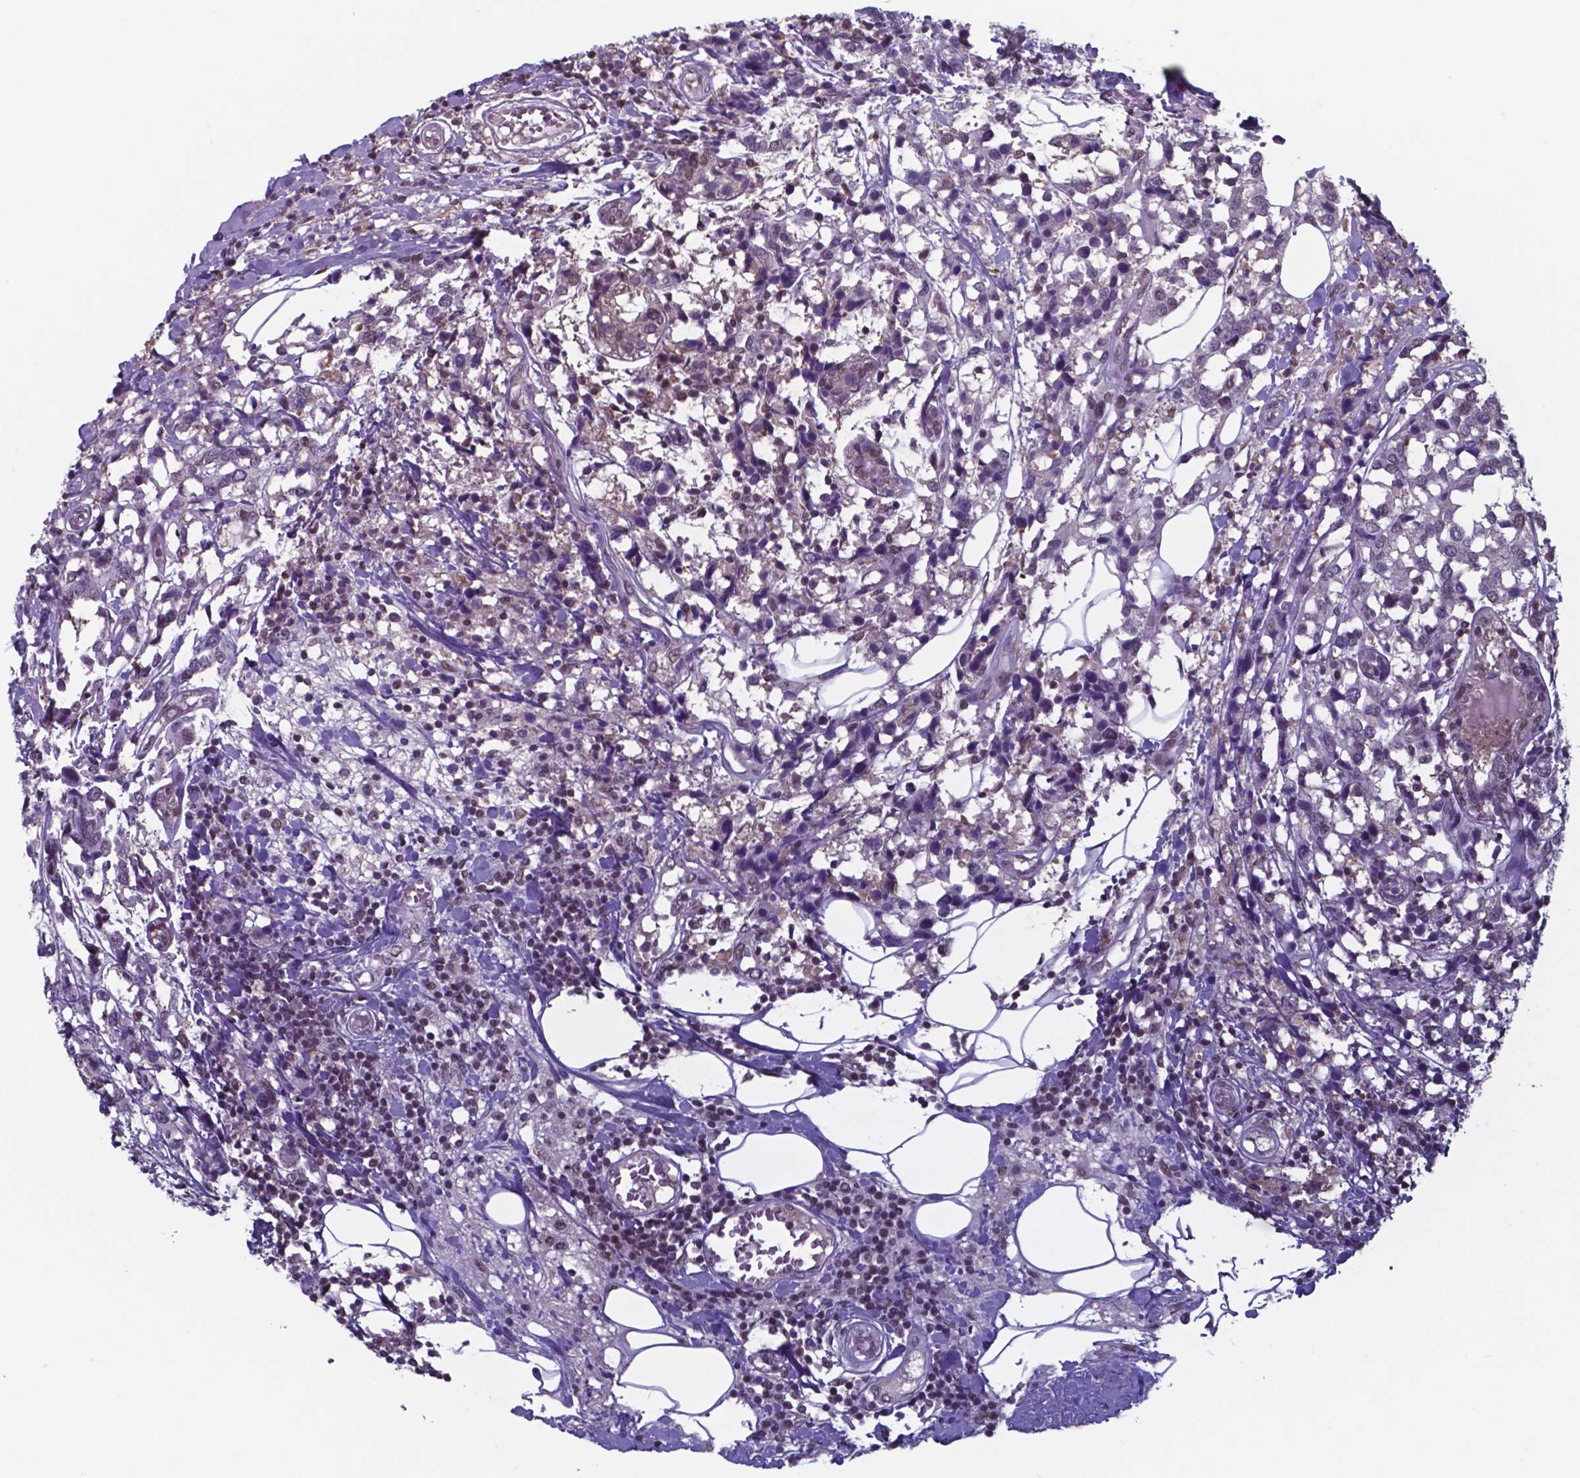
{"staining": {"intensity": "weak", "quantity": "<25%", "location": "nuclear"}, "tissue": "breast cancer", "cell_type": "Tumor cells", "image_type": "cancer", "snomed": [{"axis": "morphology", "description": "Lobular carcinoma"}, {"axis": "topography", "description": "Breast"}], "caption": "There is no significant staining in tumor cells of breast cancer.", "gene": "UBA1", "patient": {"sex": "female", "age": 59}}